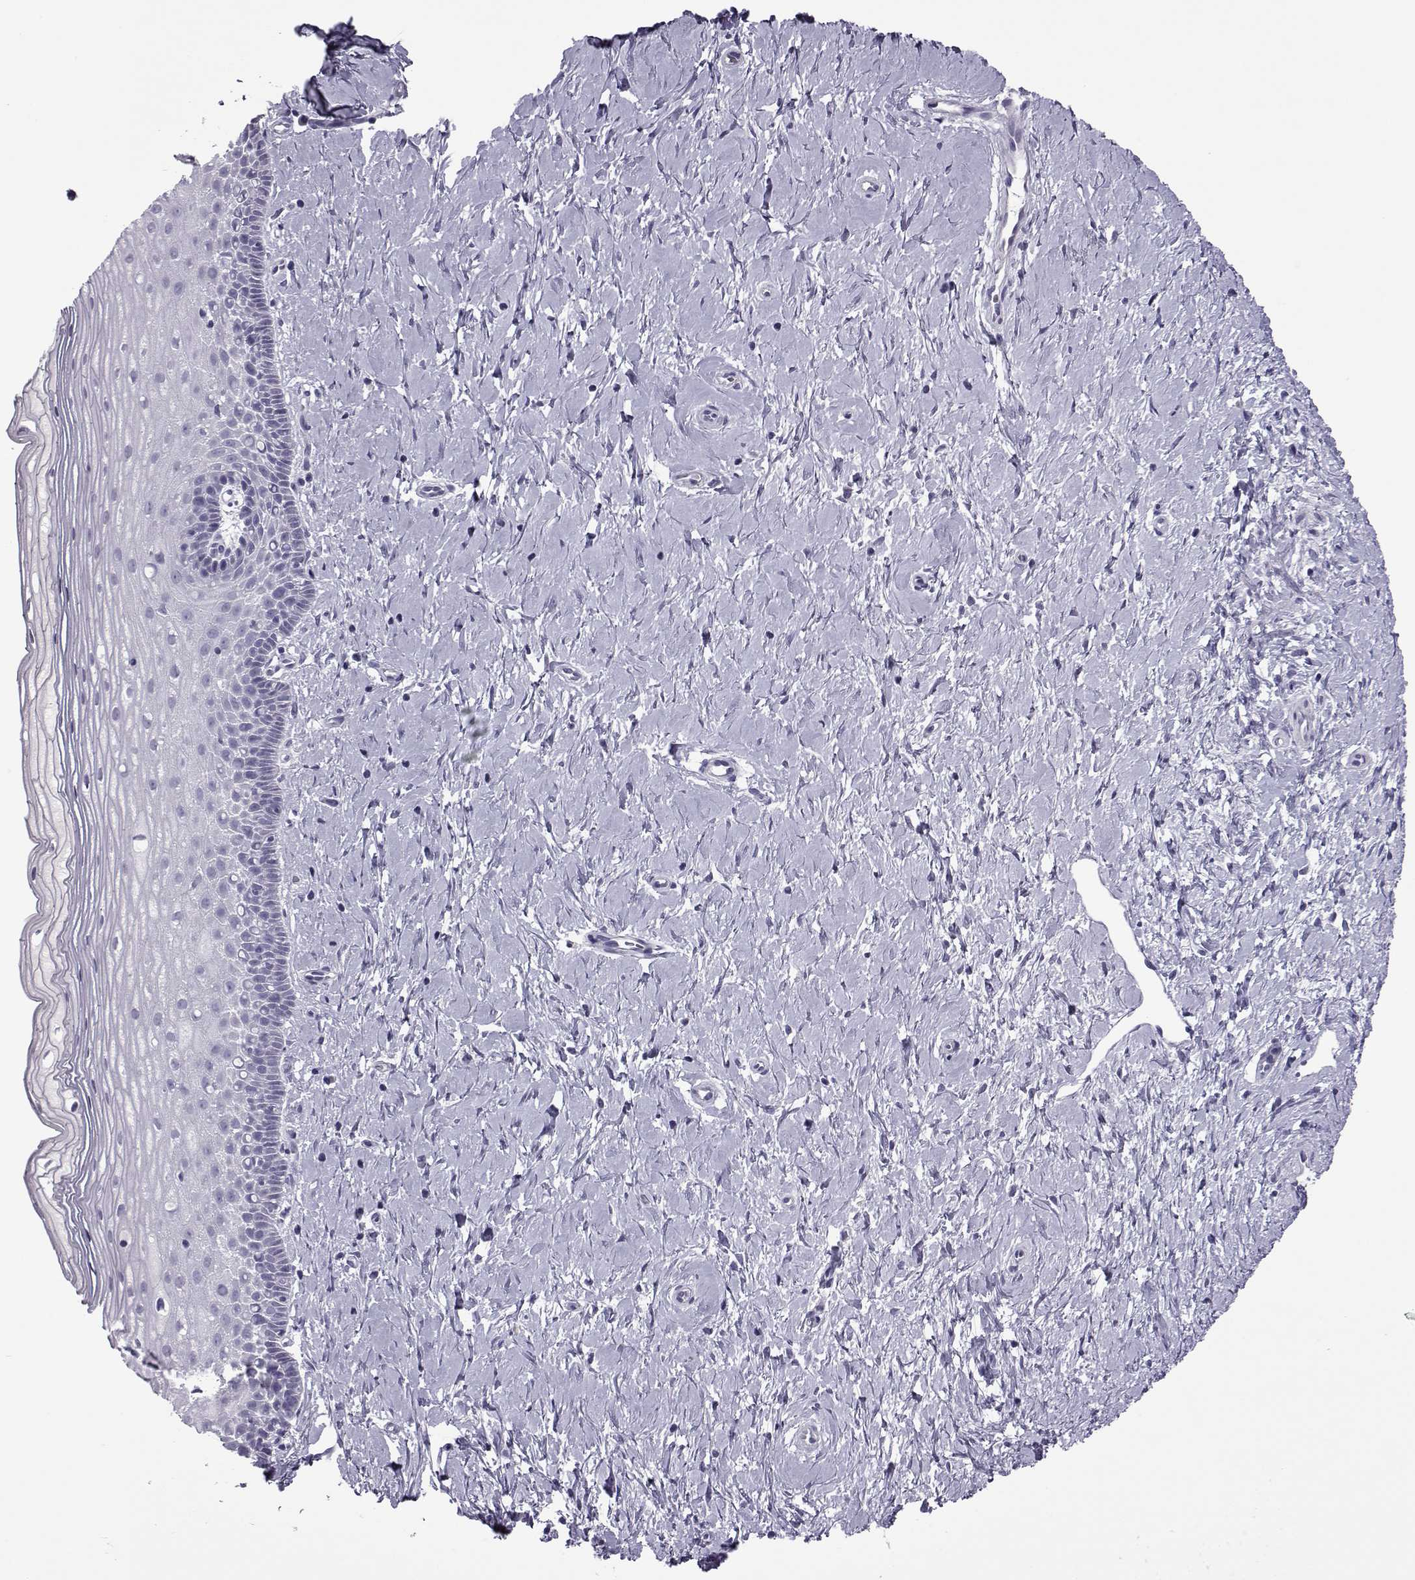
{"staining": {"intensity": "negative", "quantity": "none", "location": "none"}, "tissue": "cervix", "cell_type": "Glandular cells", "image_type": "normal", "snomed": [{"axis": "morphology", "description": "Normal tissue, NOS"}, {"axis": "topography", "description": "Cervix"}], "caption": "High magnification brightfield microscopy of benign cervix stained with DAB (brown) and counterstained with hematoxylin (blue): glandular cells show no significant expression.", "gene": "OIP5", "patient": {"sex": "female", "age": 37}}